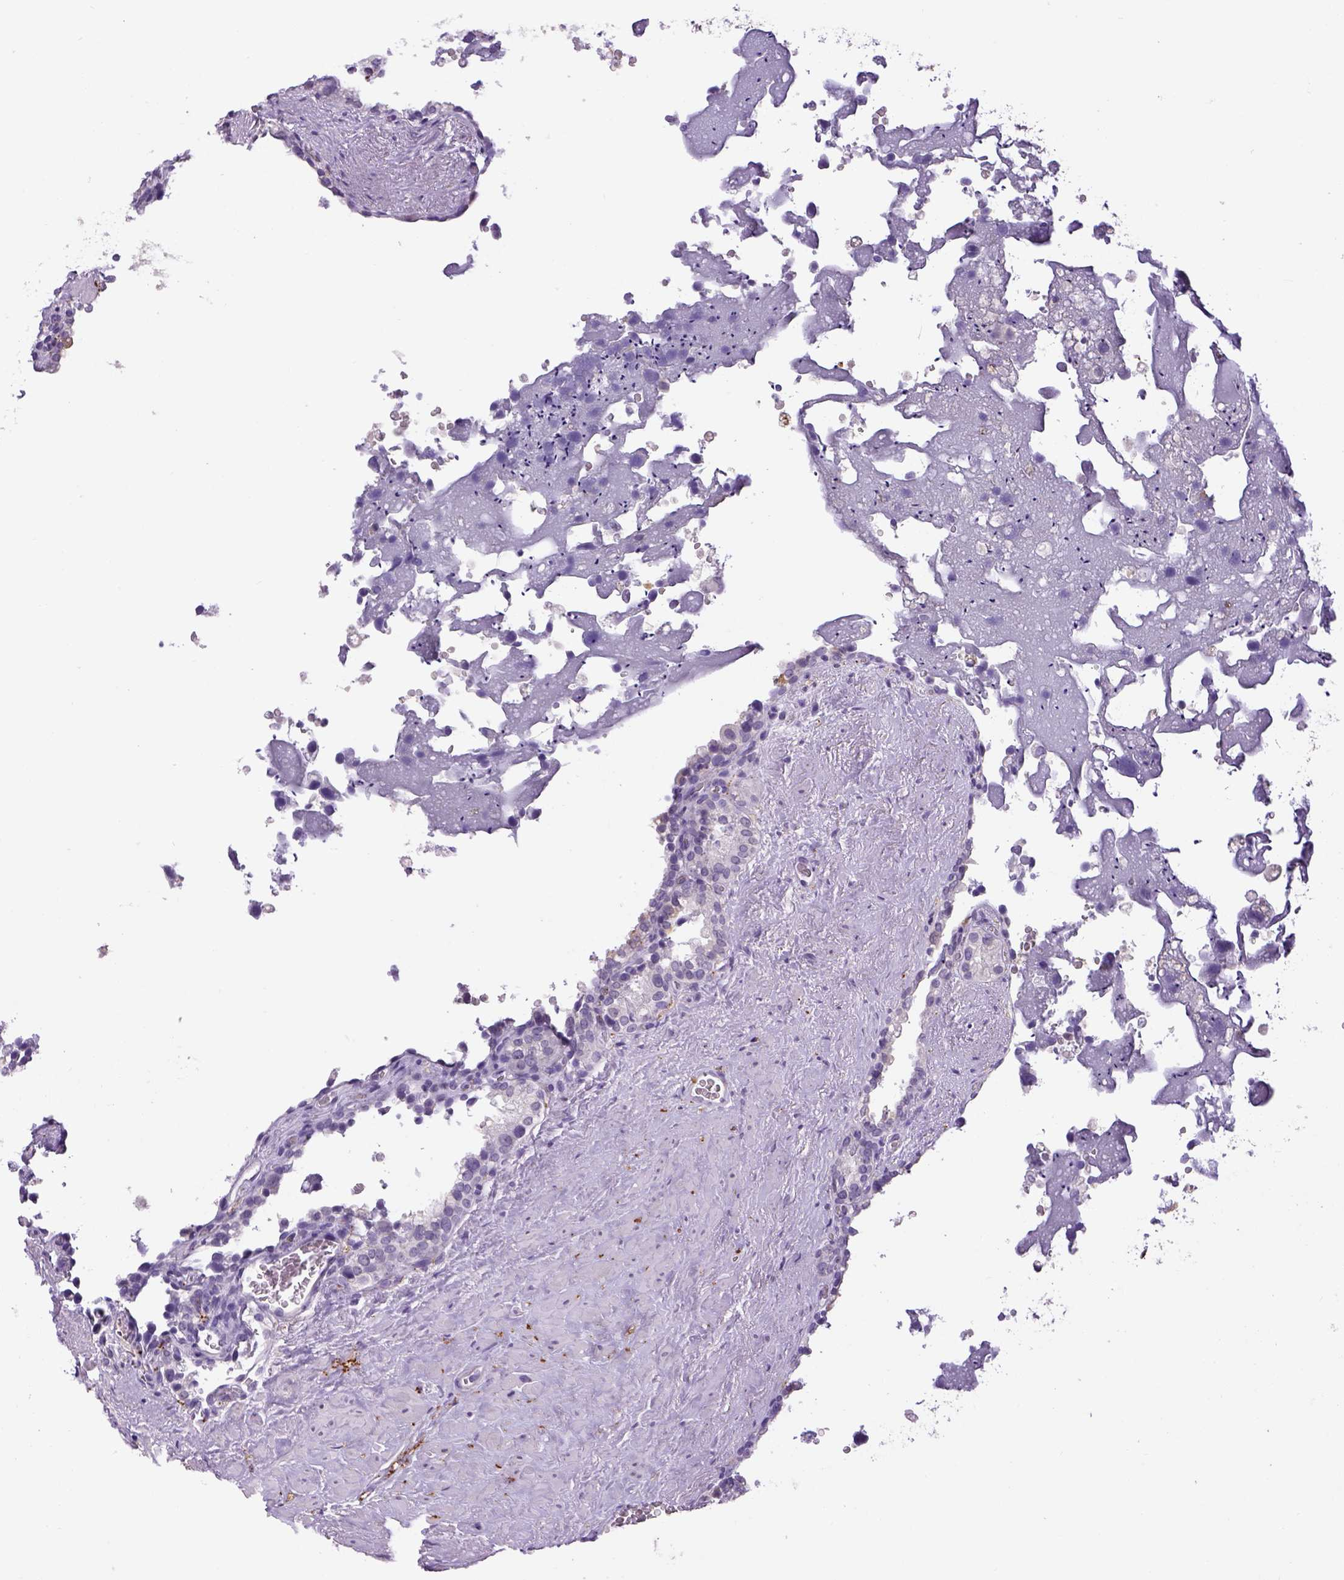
{"staining": {"intensity": "negative", "quantity": "none", "location": "none"}, "tissue": "seminal vesicle", "cell_type": "Glandular cells", "image_type": "normal", "snomed": [{"axis": "morphology", "description": "Normal tissue, NOS"}, {"axis": "topography", "description": "Seminal veicle"}], "caption": "IHC photomicrograph of normal human seminal vesicle stained for a protein (brown), which reveals no positivity in glandular cells. (Stains: DAB IHC with hematoxylin counter stain, Microscopy: brightfield microscopy at high magnification).", "gene": "DBH", "patient": {"sex": "male", "age": 71}}